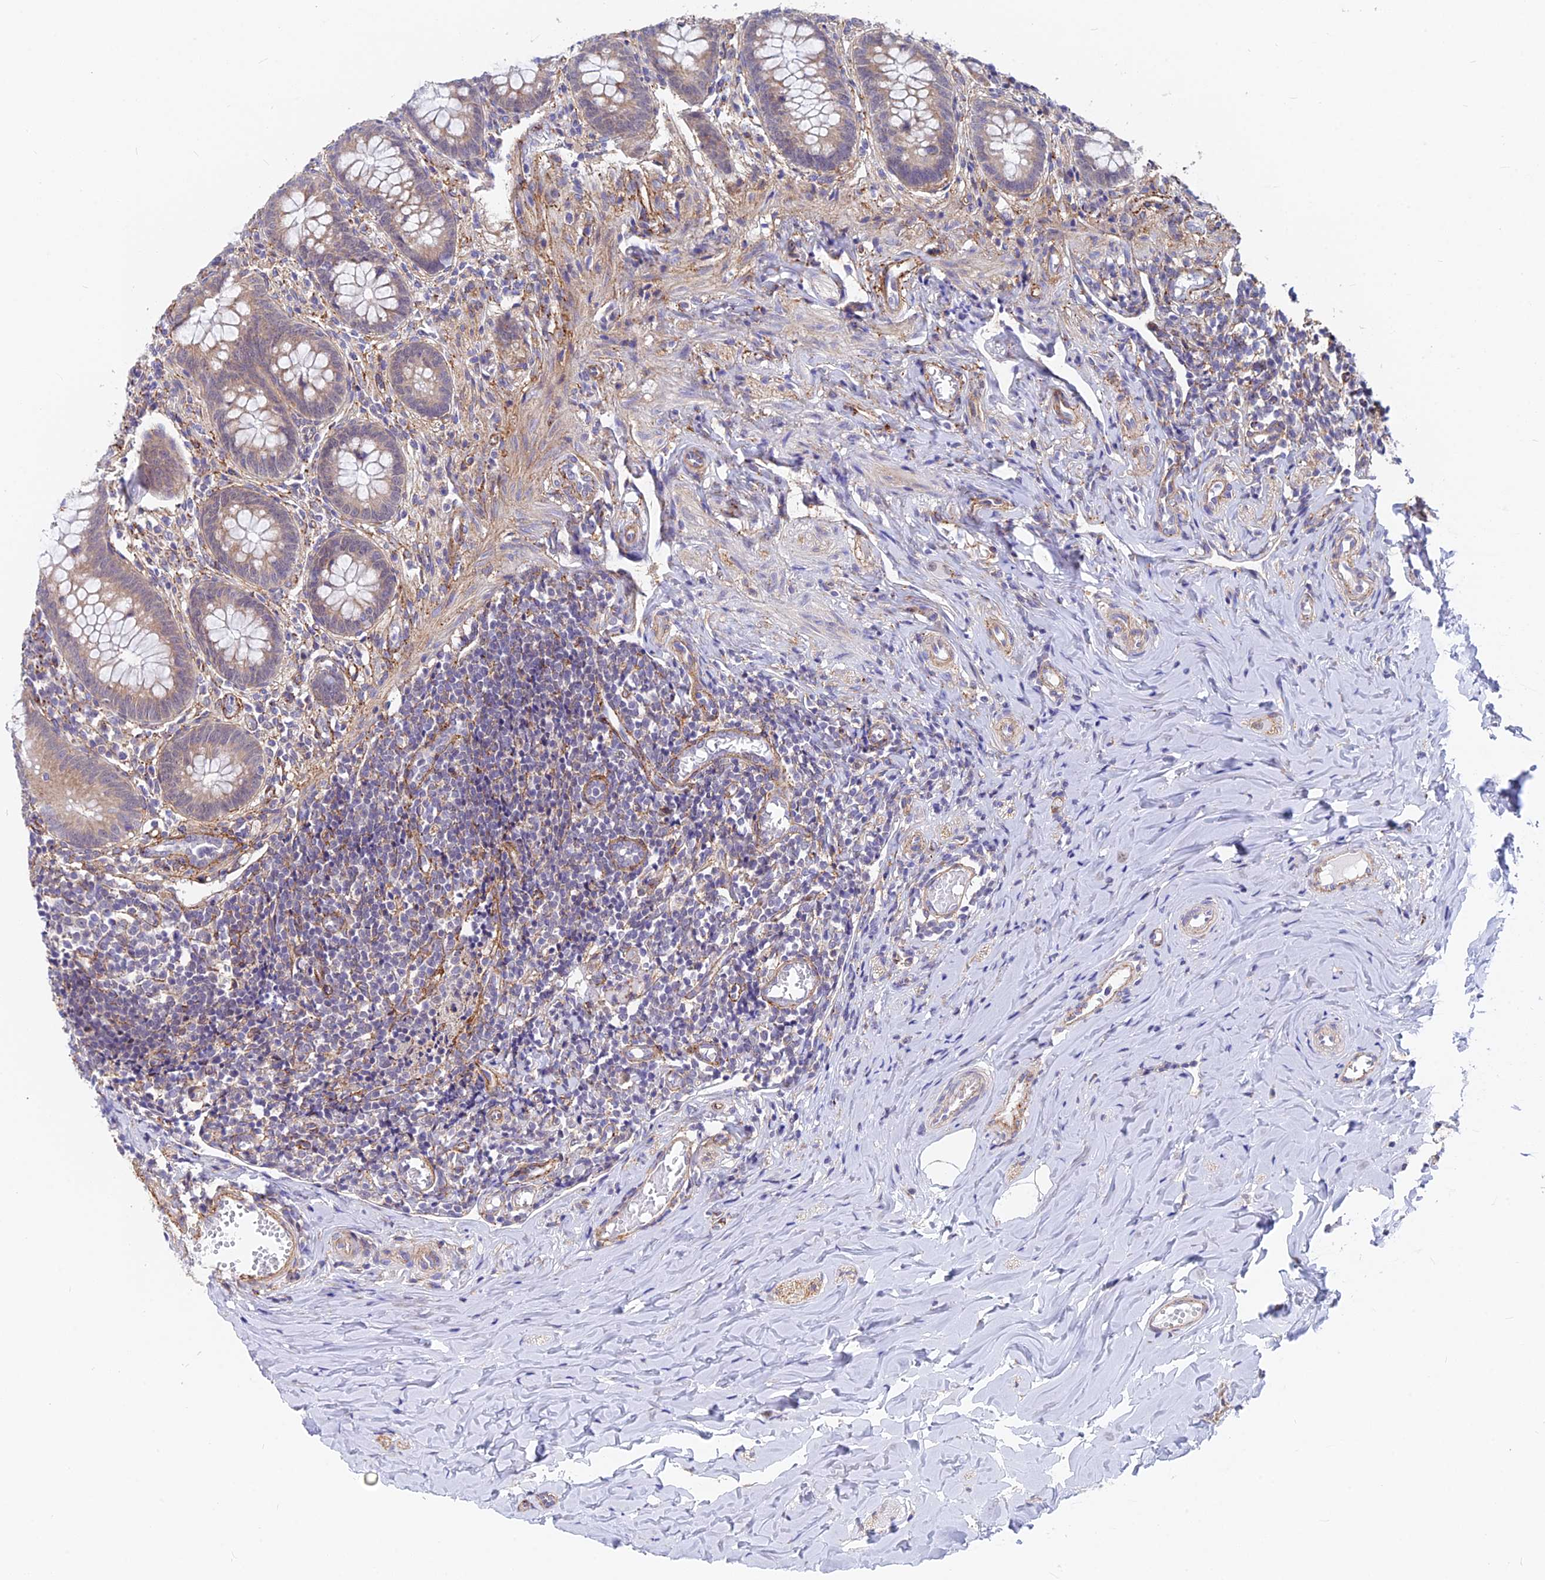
{"staining": {"intensity": "moderate", "quantity": "25%-75%", "location": "cytoplasmic/membranous"}, "tissue": "appendix", "cell_type": "Glandular cells", "image_type": "normal", "snomed": [{"axis": "morphology", "description": "Normal tissue, NOS"}, {"axis": "topography", "description": "Appendix"}], "caption": "This photomicrograph displays IHC staining of normal human appendix, with medium moderate cytoplasmic/membranous expression in about 25%-75% of glandular cells.", "gene": "VSTM2L", "patient": {"sex": "female", "age": 33}}